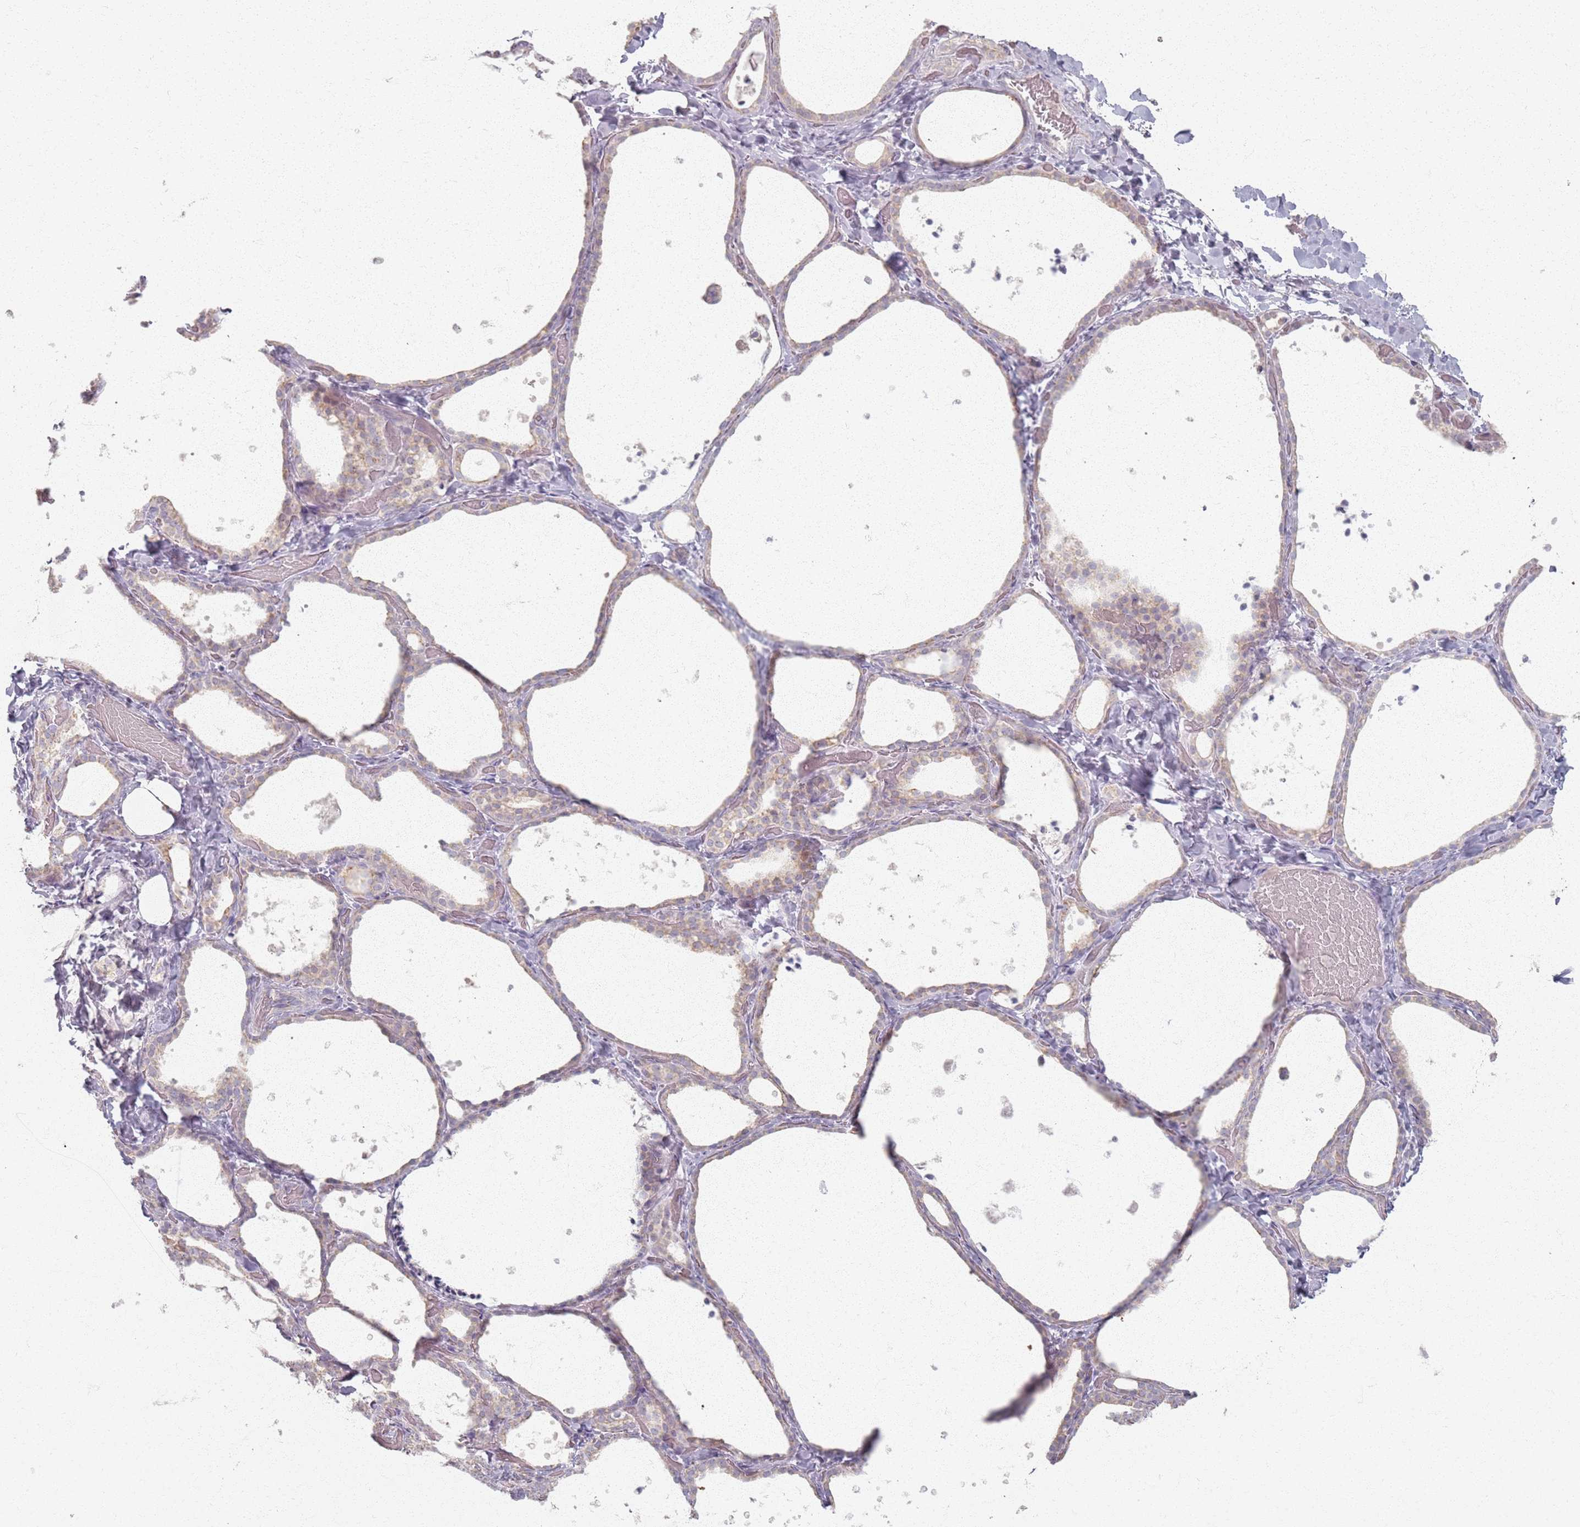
{"staining": {"intensity": "weak", "quantity": "25%-75%", "location": "cytoplasmic/membranous"}, "tissue": "thyroid gland", "cell_type": "Glandular cells", "image_type": "normal", "snomed": [{"axis": "morphology", "description": "Normal tissue, NOS"}, {"axis": "topography", "description": "Thyroid gland"}], "caption": "Glandular cells display low levels of weak cytoplasmic/membranous staining in about 25%-75% of cells in normal thyroid gland.", "gene": "PKD2L2", "patient": {"sex": "female", "age": 44}}